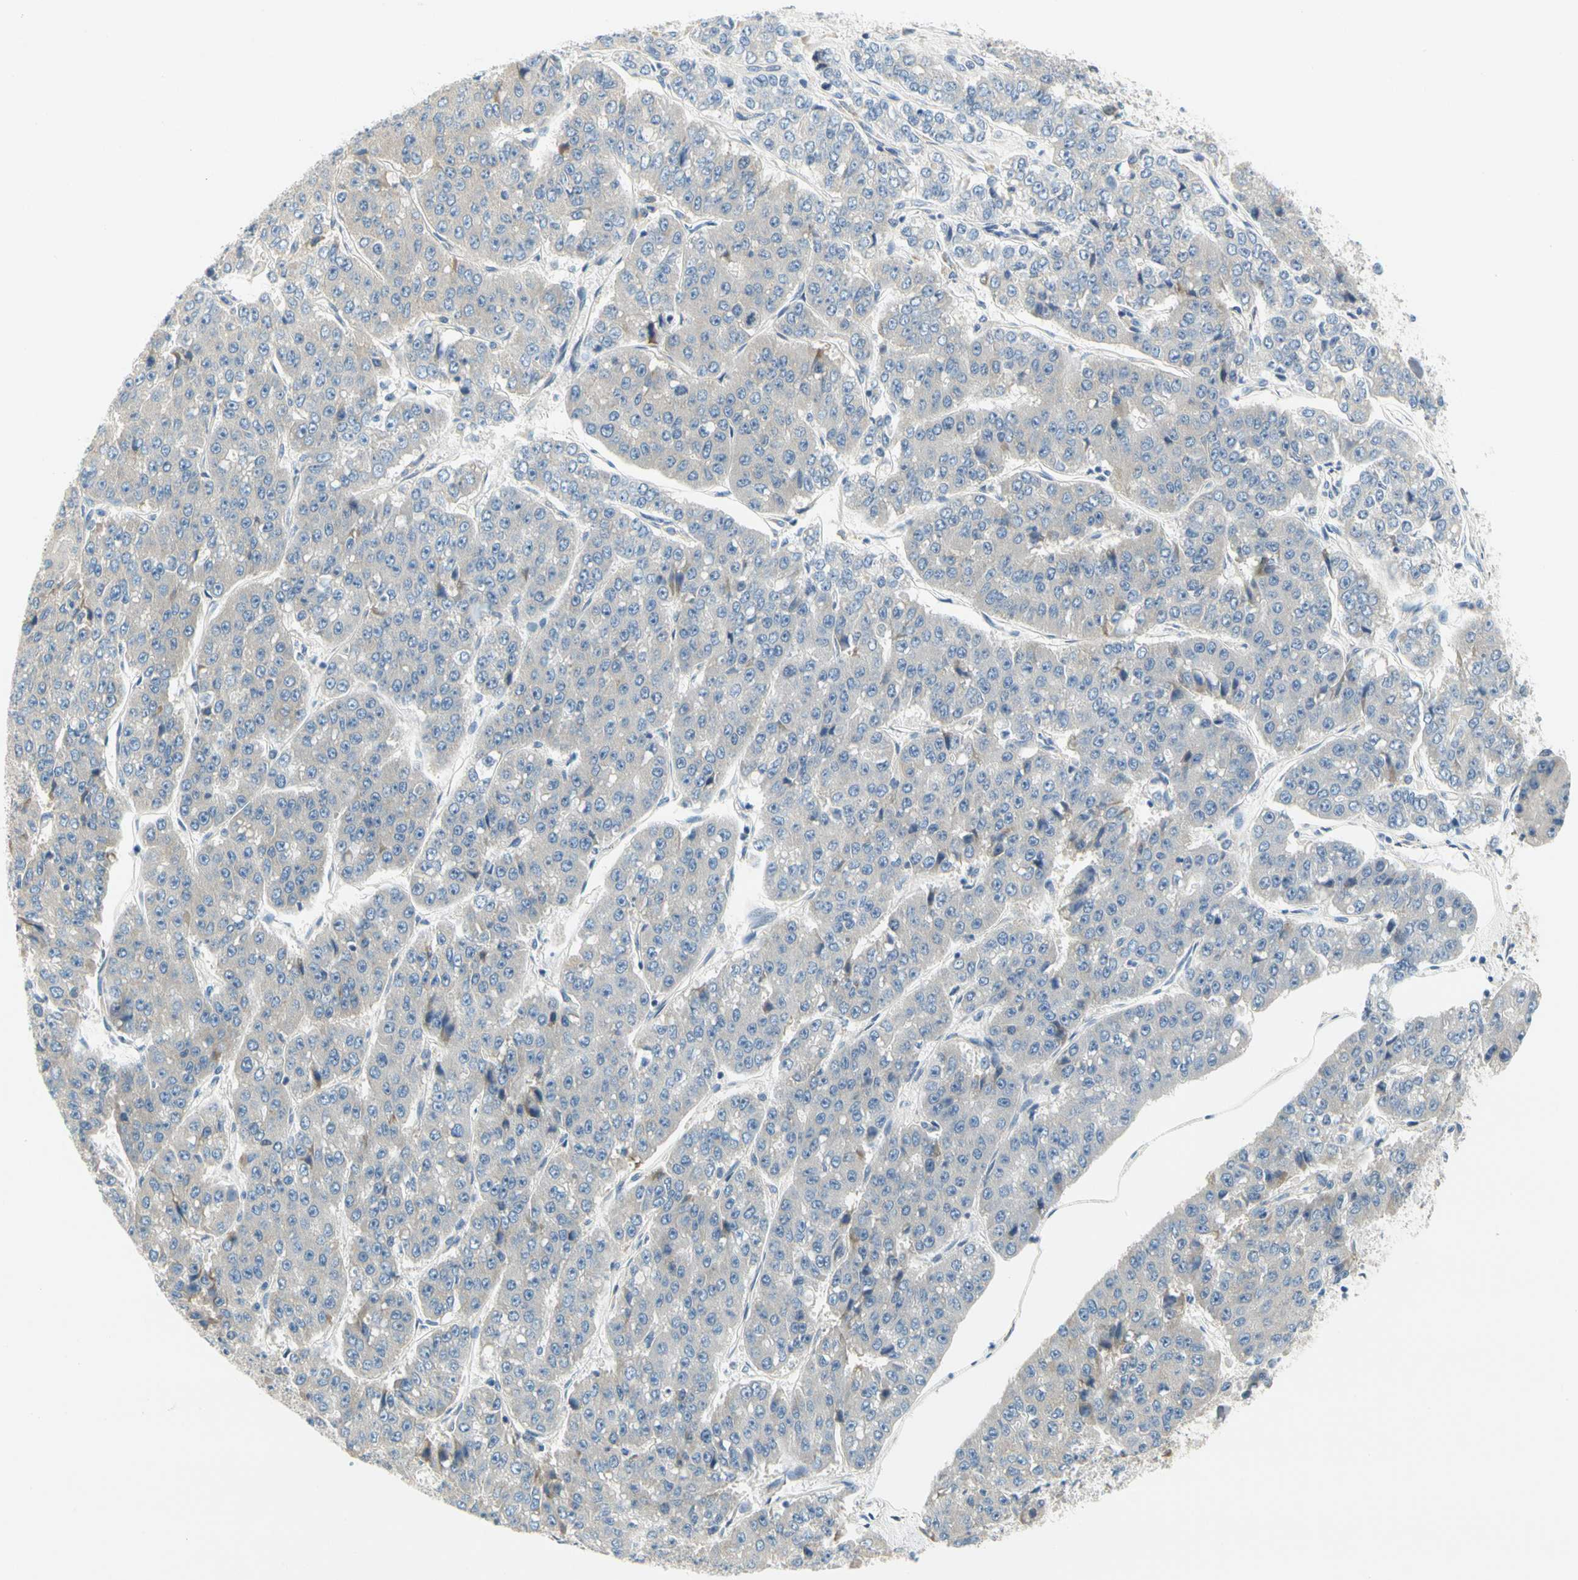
{"staining": {"intensity": "weak", "quantity": "25%-75%", "location": "cytoplasmic/membranous"}, "tissue": "pancreatic cancer", "cell_type": "Tumor cells", "image_type": "cancer", "snomed": [{"axis": "morphology", "description": "Adenocarcinoma, NOS"}, {"axis": "topography", "description": "Pancreas"}], "caption": "IHC (DAB (3,3'-diaminobenzidine)) staining of pancreatic cancer (adenocarcinoma) displays weak cytoplasmic/membranous protein positivity in approximately 25%-75% of tumor cells.", "gene": "LRRC47", "patient": {"sex": "male", "age": 50}}